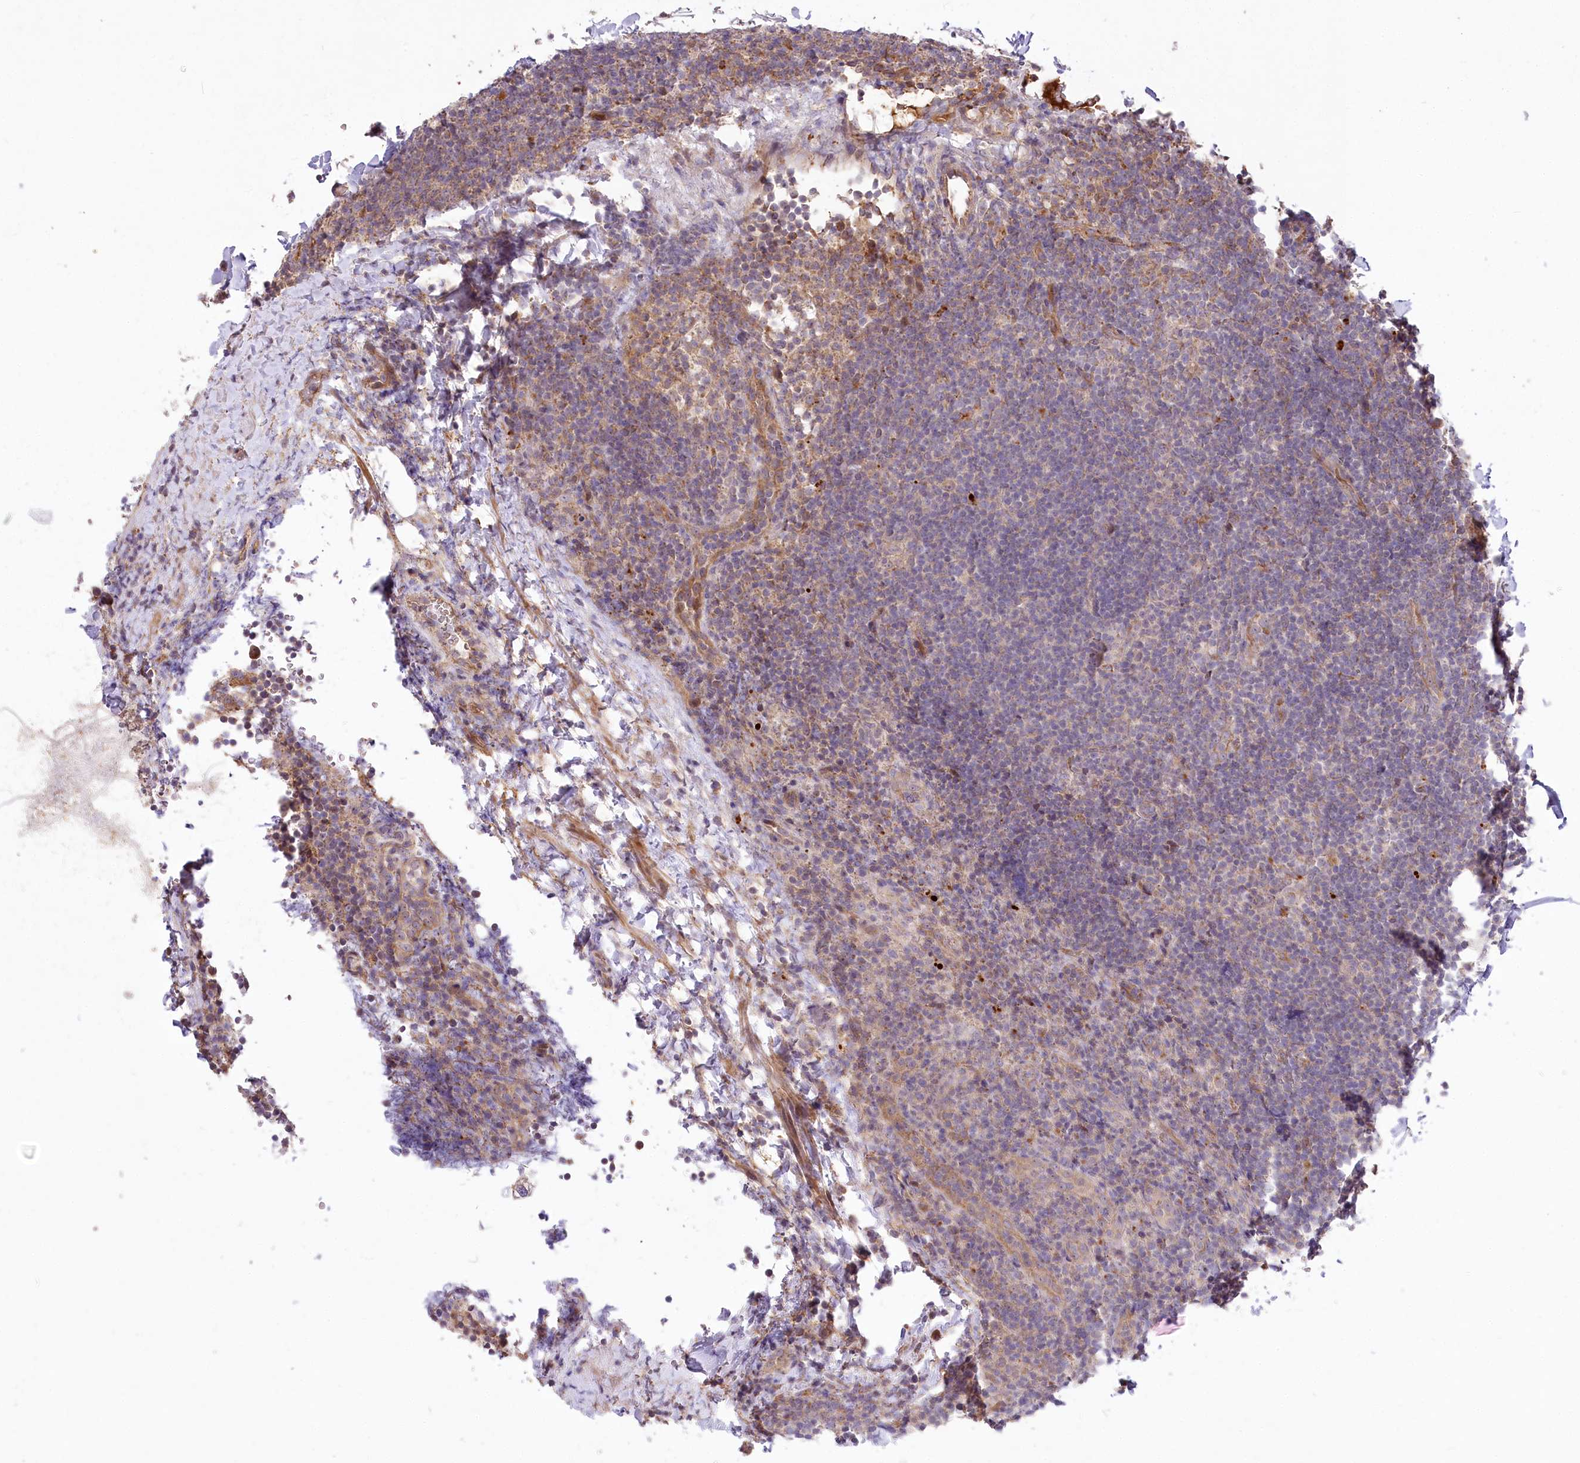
{"staining": {"intensity": "negative", "quantity": "none", "location": "none"}, "tissue": "lymphoma", "cell_type": "Tumor cells", "image_type": "cancer", "snomed": [{"axis": "morphology", "description": "Hodgkin's disease, NOS"}, {"axis": "topography", "description": "Lymph node"}], "caption": "This is an immunohistochemistry image of Hodgkin's disease. There is no staining in tumor cells.", "gene": "PSTK", "patient": {"sex": "female", "age": 57}}